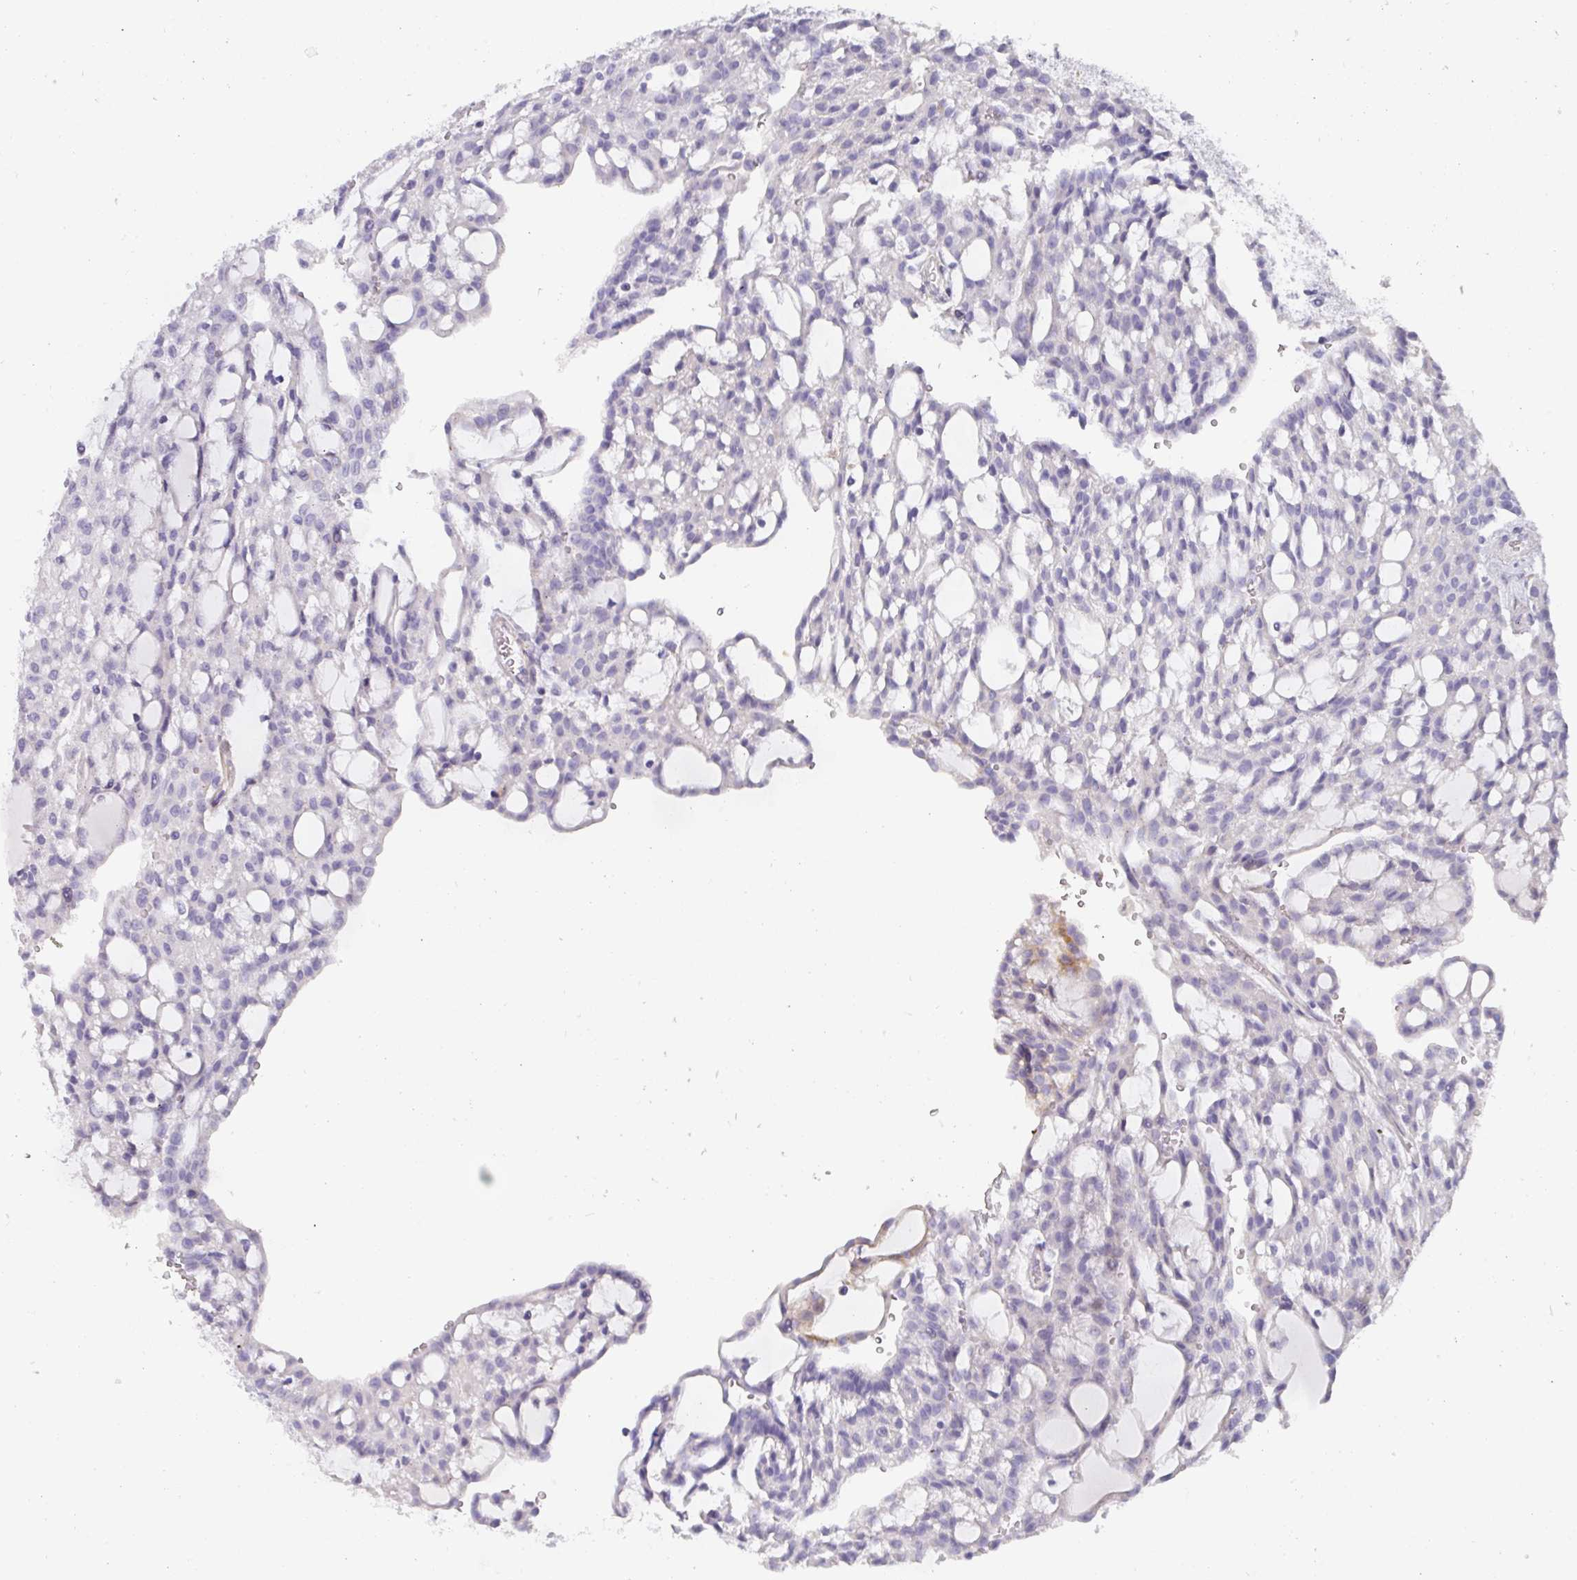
{"staining": {"intensity": "negative", "quantity": "none", "location": "none"}, "tissue": "renal cancer", "cell_type": "Tumor cells", "image_type": "cancer", "snomed": [{"axis": "morphology", "description": "Adenocarcinoma, NOS"}, {"axis": "topography", "description": "Kidney"}], "caption": "High magnification brightfield microscopy of adenocarcinoma (renal) stained with DAB (brown) and counterstained with hematoxylin (blue): tumor cells show no significant staining. (IHC, brightfield microscopy, high magnification).", "gene": "ANKRD29", "patient": {"sex": "male", "age": 63}}